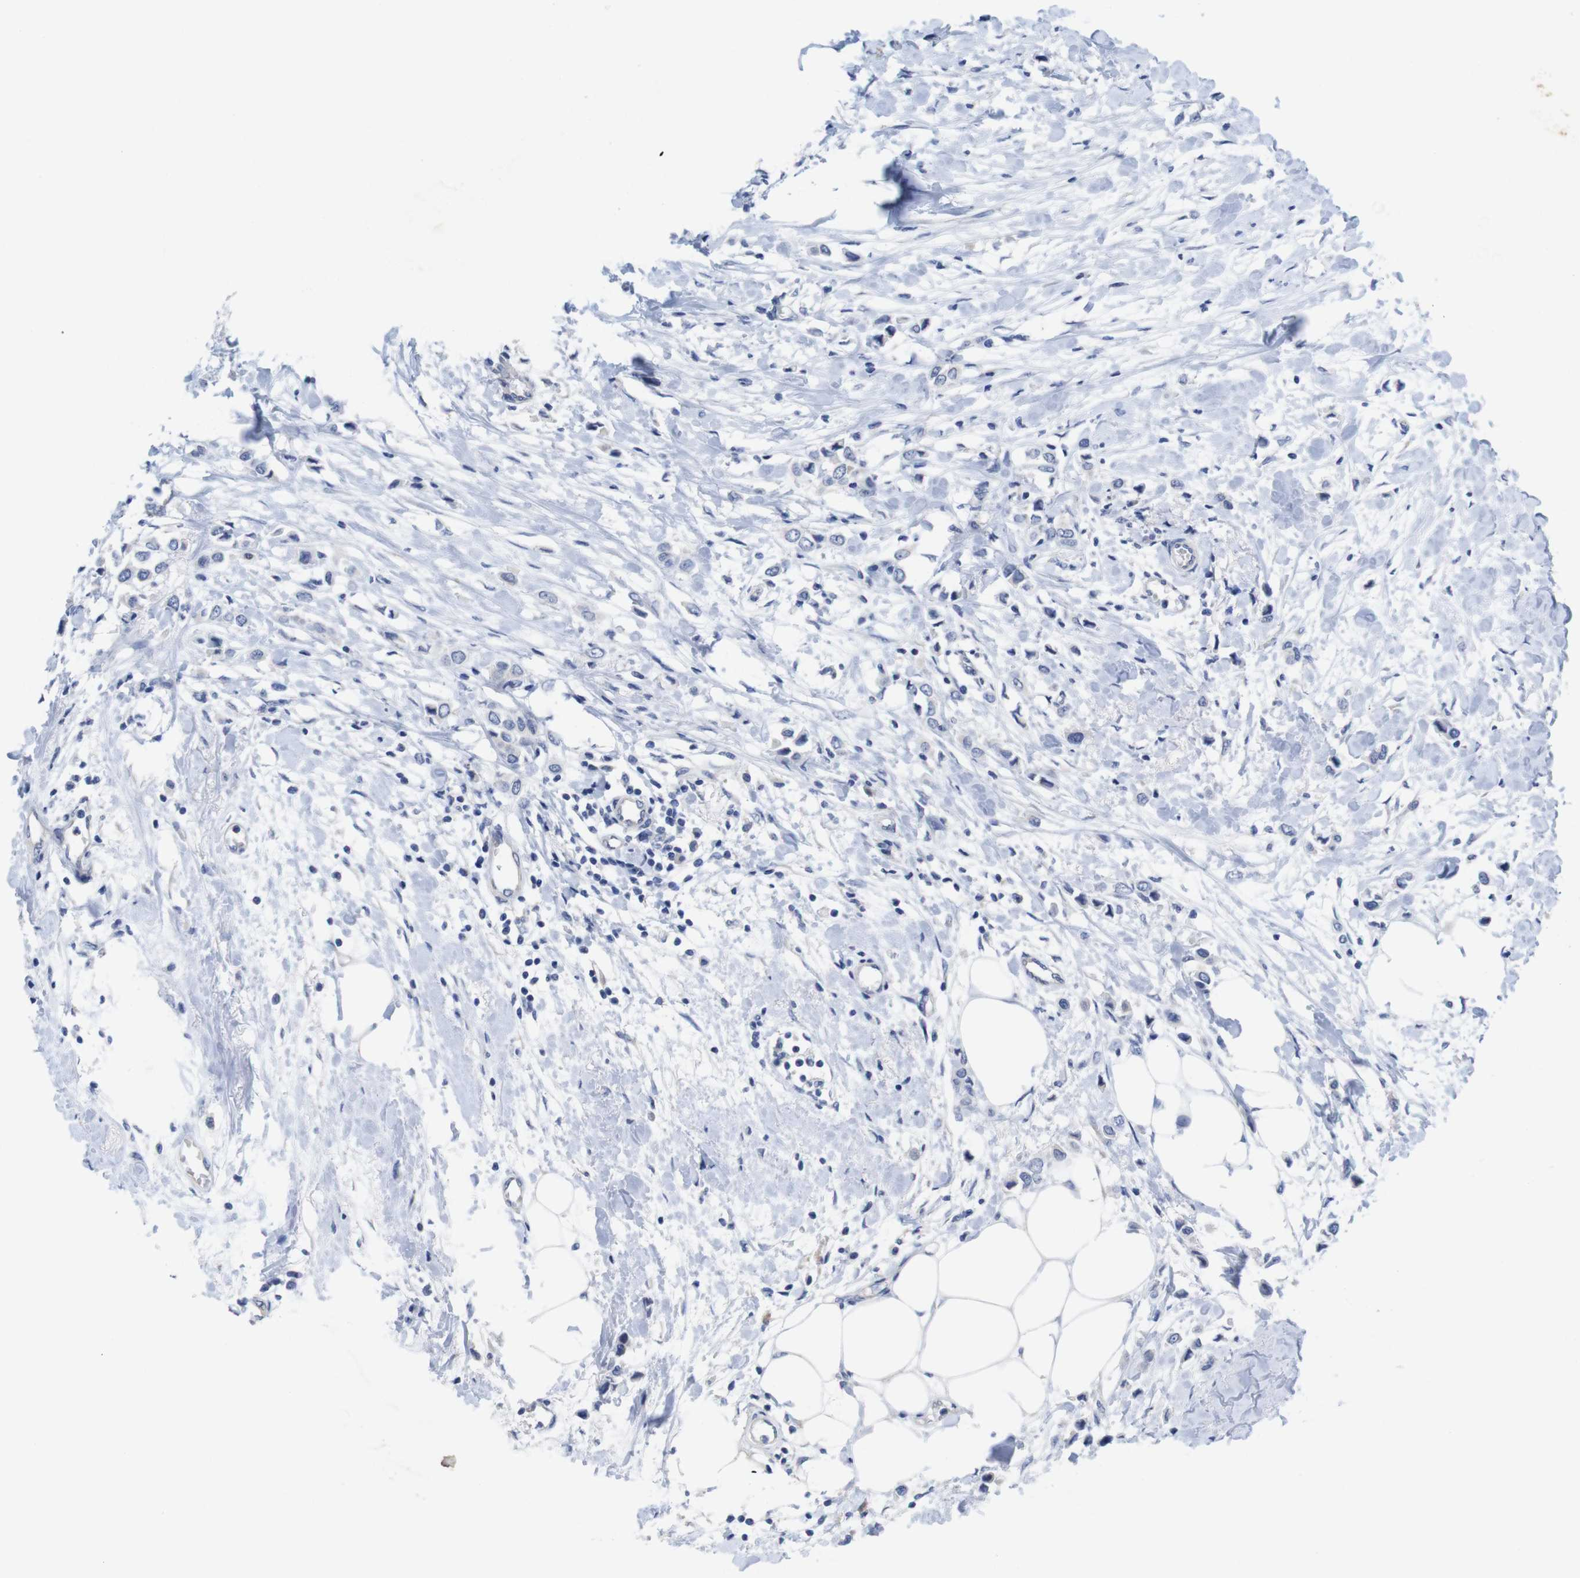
{"staining": {"intensity": "negative", "quantity": "none", "location": "none"}, "tissue": "breast cancer", "cell_type": "Tumor cells", "image_type": "cancer", "snomed": [{"axis": "morphology", "description": "Lobular carcinoma"}, {"axis": "topography", "description": "Breast"}], "caption": "Tumor cells show no significant positivity in breast cancer.", "gene": "TNNI3", "patient": {"sex": "female", "age": 51}}